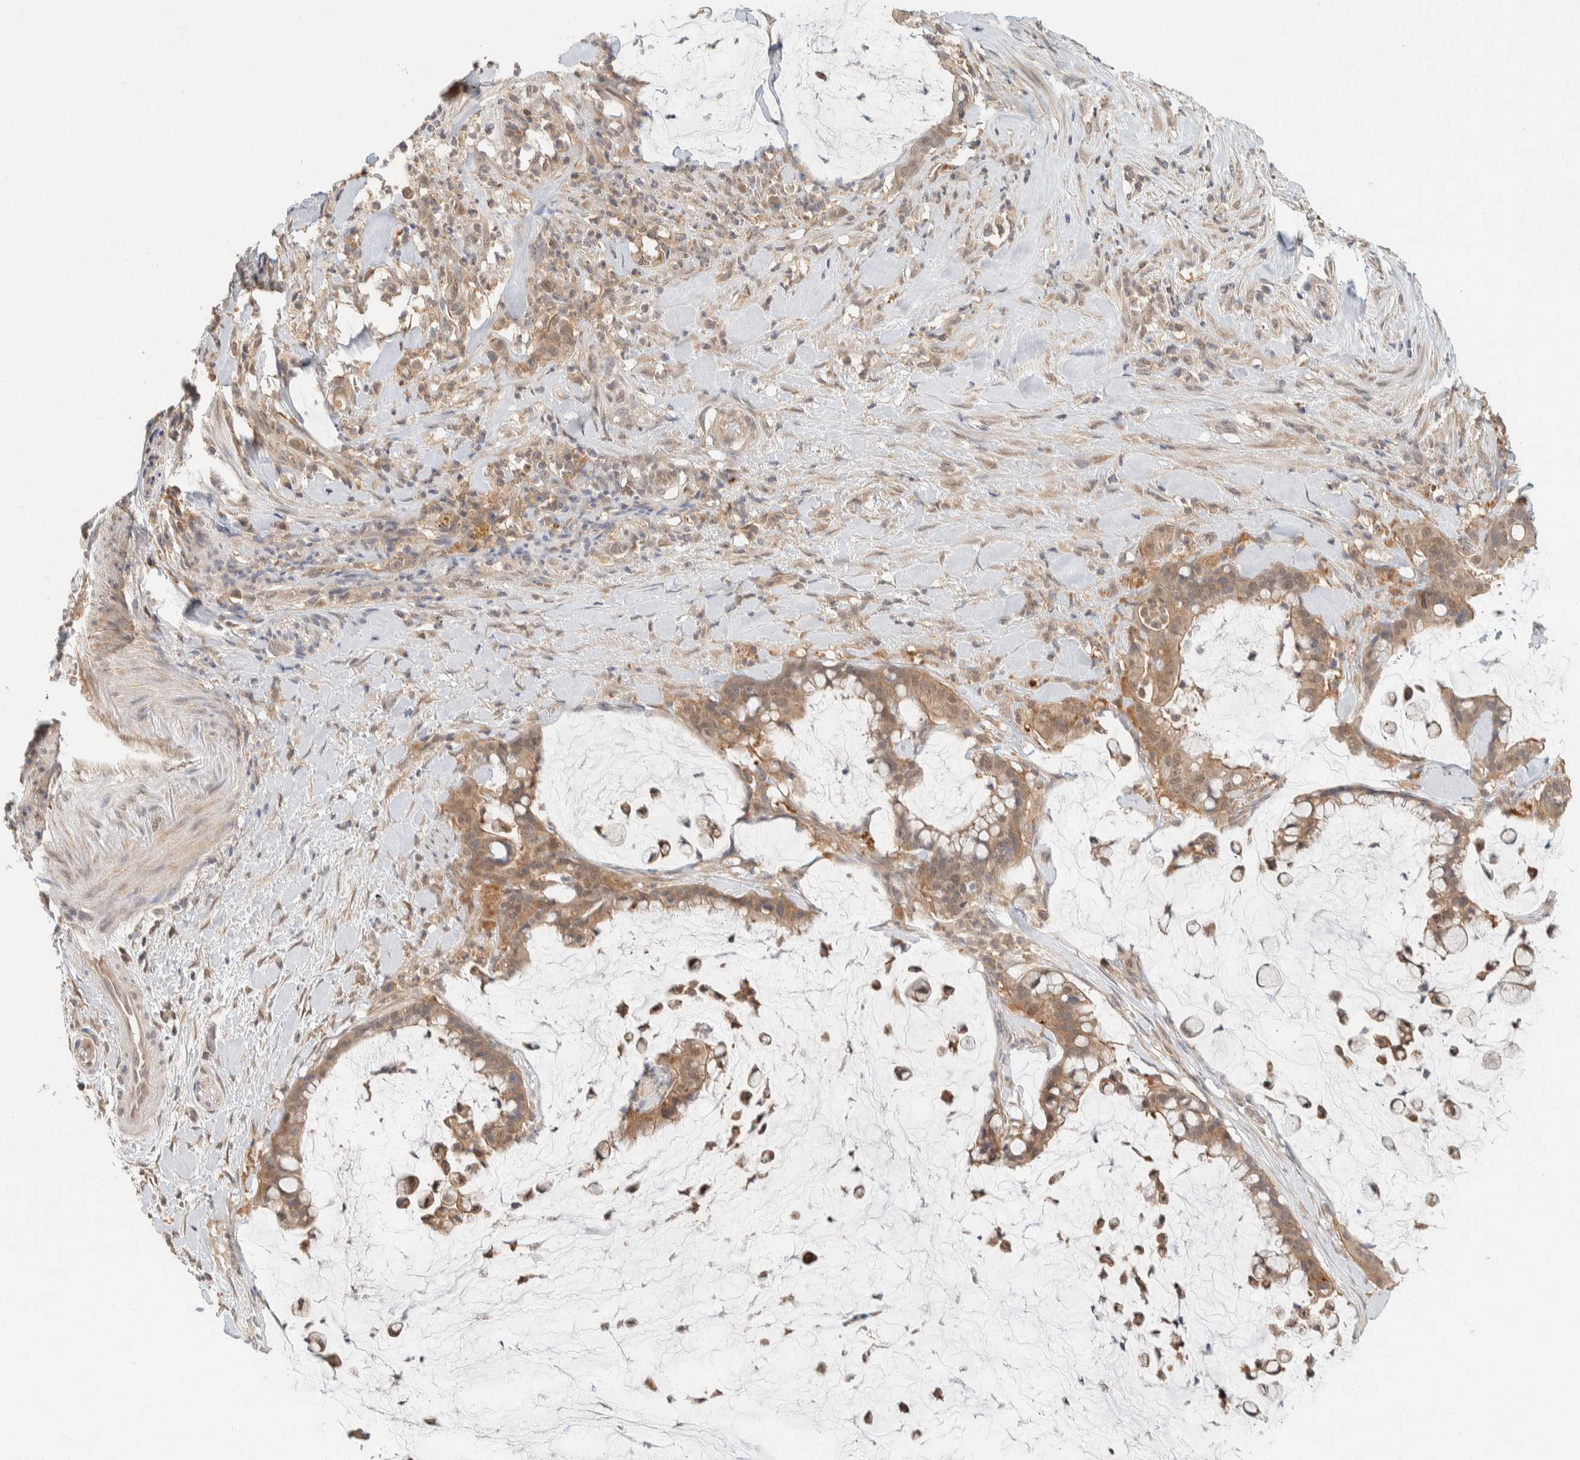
{"staining": {"intensity": "weak", "quantity": ">75%", "location": "cytoplasmic/membranous,nuclear"}, "tissue": "pancreatic cancer", "cell_type": "Tumor cells", "image_type": "cancer", "snomed": [{"axis": "morphology", "description": "Adenocarcinoma, NOS"}, {"axis": "topography", "description": "Pancreas"}], "caption": "A low amount of weak cytoplasmic/membranous and nuclear positivity is appreciated in about >75% of tumor cells in pancreatic cancer tissue.", "gene": "ZNF567", "patient": {"sex": "male", "age": 41}}